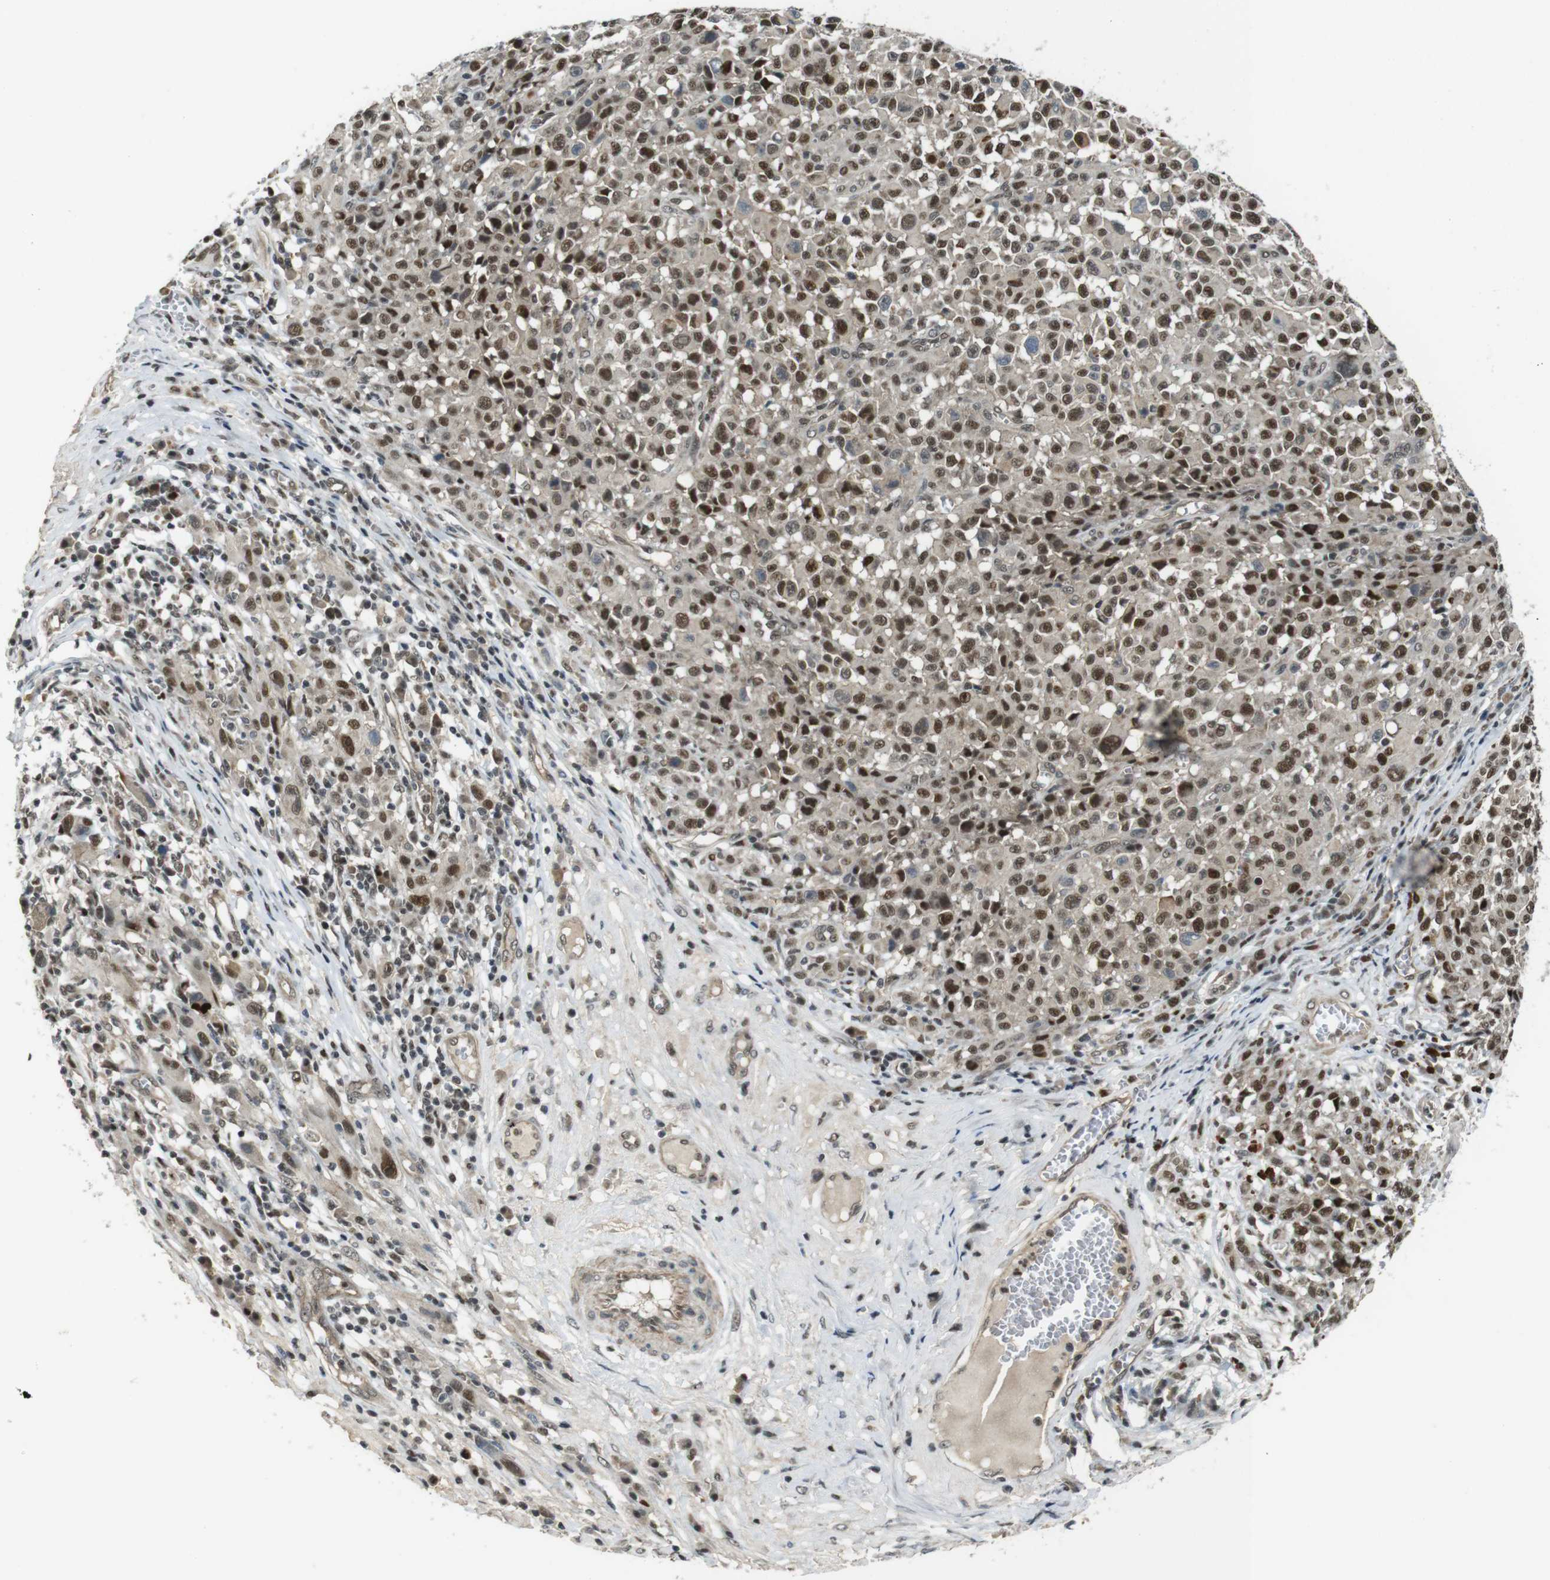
{"staining": {"intensity": "moderate", "quantity": ">75%", "location": "nuclear"}, "tissue": "melanoma", "cell_type": "Tumor cells", "image_type": "cancer", "snomed": [{"axis": "morphology", "description": "Malignant melanoma, NOS"}, {"axis": "topography", "description": "Skin"}], "caption": "Immunohistochemical staining of human malignant melanoma shows medium levels of moderate nuclear expression in about >75% of tumor cells.", "gene": "MAPKAPK5", "patient": {"sex": "female", "age": 82}}